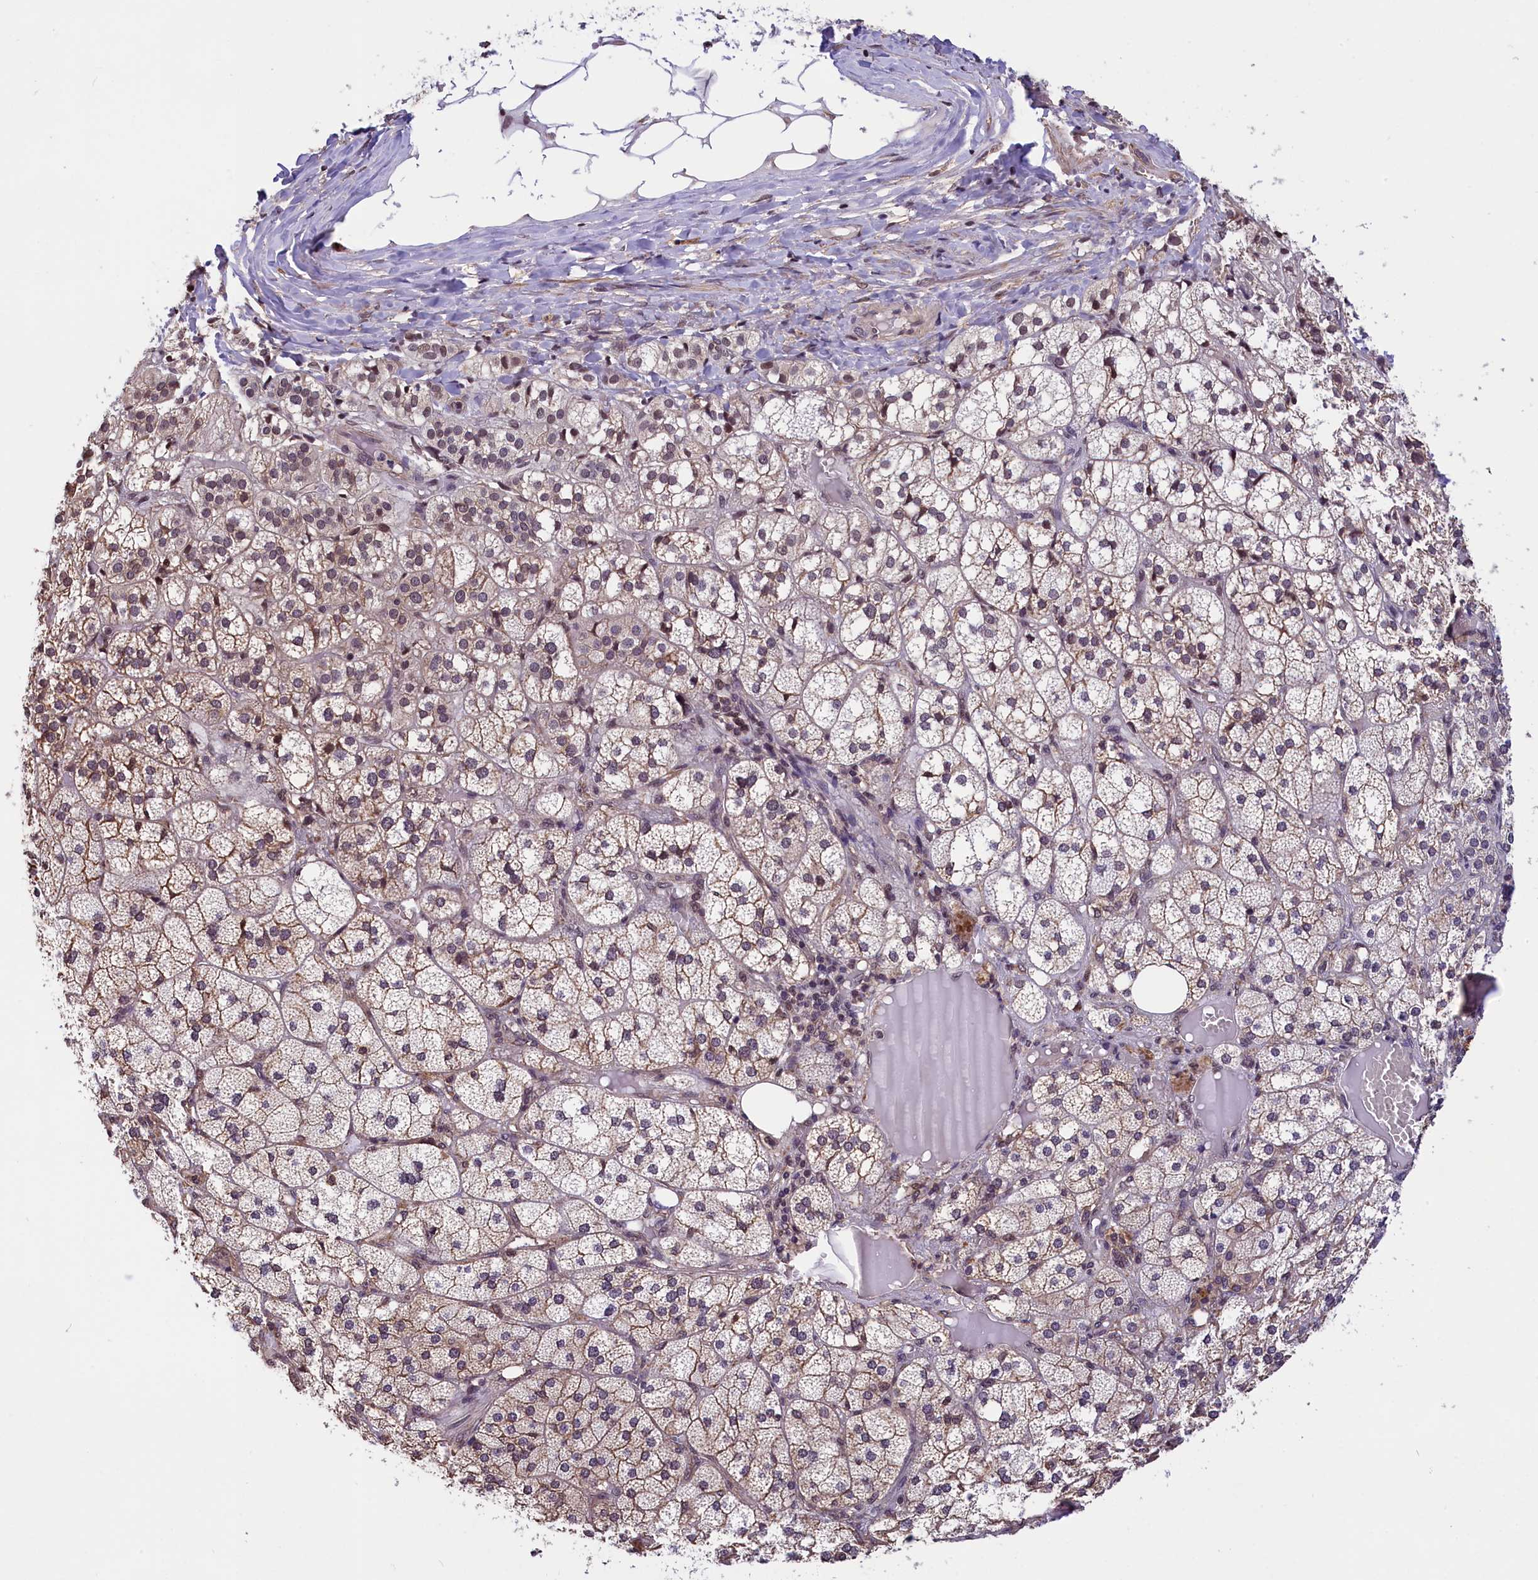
{"staining": {"intensity": "weak", "quantity": "25%-75%", "location": "cytoplasmic/membranous,nuclear"}, "tissue": "adrenal gland", "cell_type": "Glandular cells", "image_type": "normal", "snomed": [{"axis": "morphology", "description": "Normal tissue, NOS"}, {"axis": "topography", "description": "Adrenal gland"}], "caption": "Immunohistochemical staining of benign human adrenal gland reveals low levels of weak cytoplasmic/membranous,nuclear positivity in about 25%-75% of glandular cells.", "gene": "ZC3H4", "patient": {"sex": "female", "age": 61}}